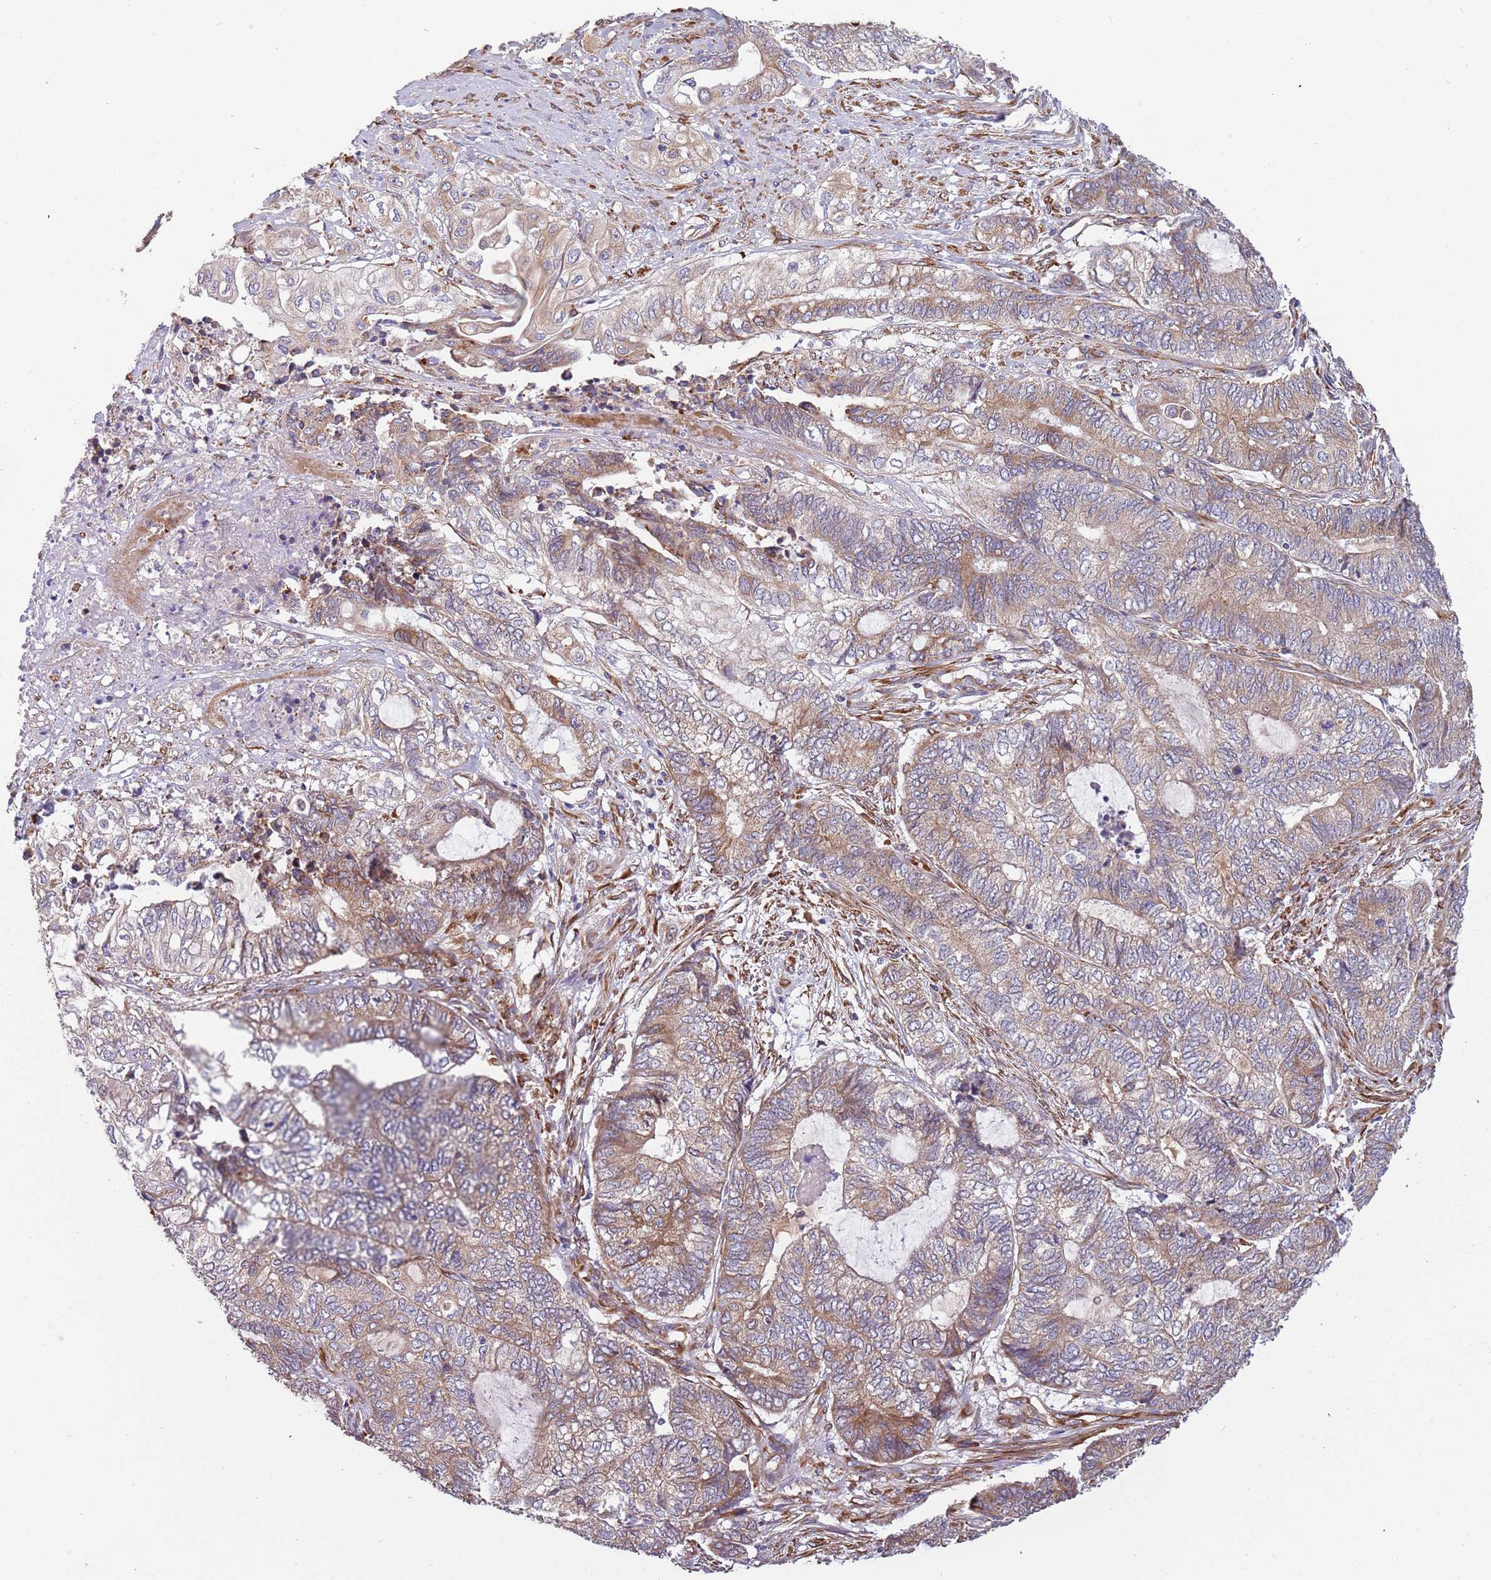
{"staining": {"intensity": "moderate", "quantity": ">75%", "location": "cytoplasmic/membranous"}, "tissue": "endometrial cancer", "cell_type": "Tumor cells", "image_type": "cancer", "snomed": [{"axis": "morphology", "description": "Adenocarcinoma, NOS"}, {"axis": "topography", "description": "Uterus"}, {"axis": "topography", "description": "Endometrium"}], "caption": "Immunohistochemical staining of human endometrial cancer (adenocarcinoma) shows medium levels of moderate cytoplasmic/membranous protein staining in approximately >75% of tumor cells. (Brightfield microscopy of DAB IHC at high magnification).", "gene": "ARMCX6", "patient": {"sex": "female", "age": 70}}